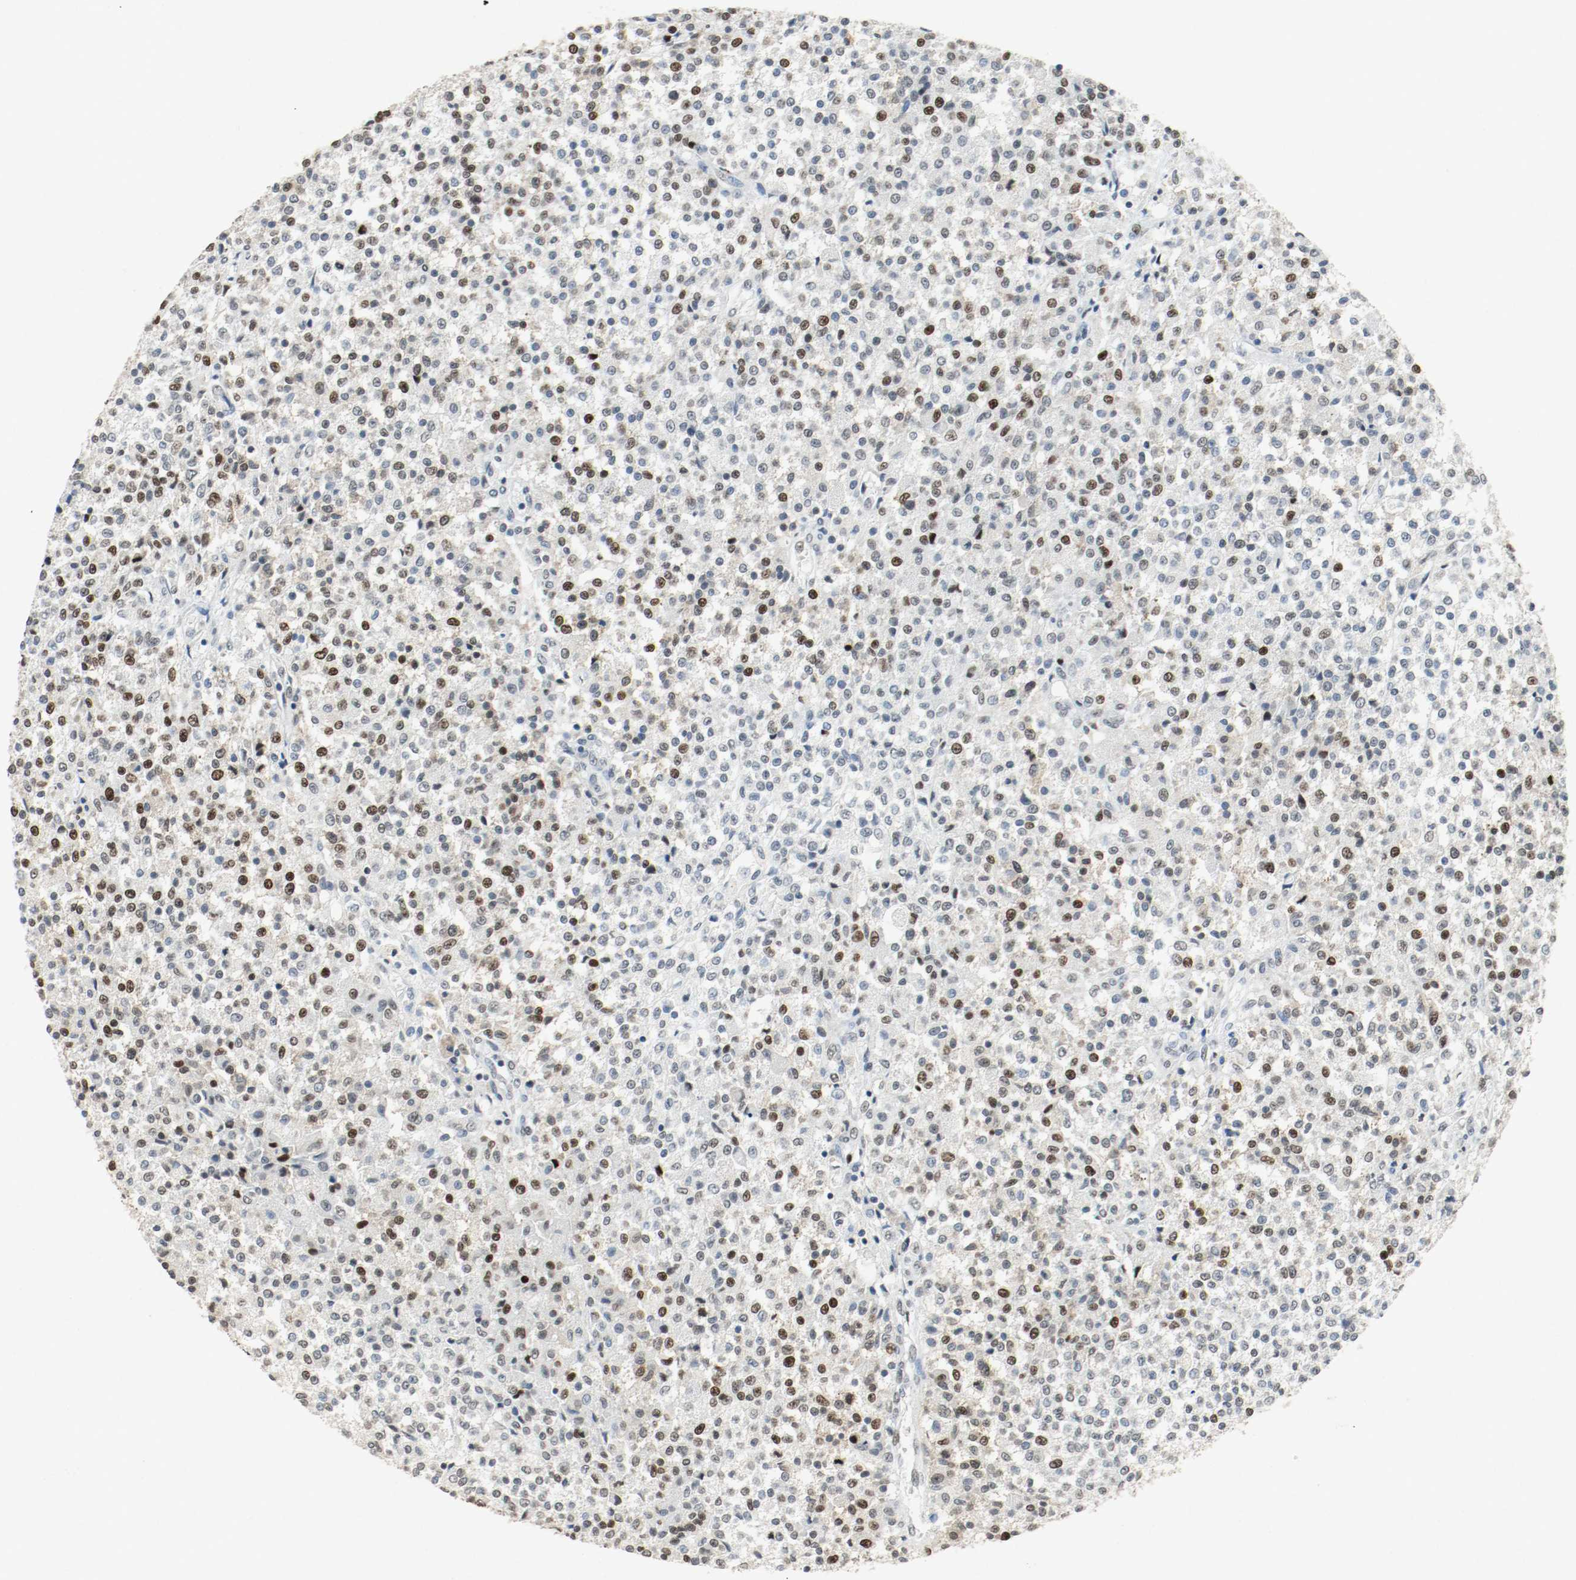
{"staining": {"intensity": "strong", "quantity": "25%-75%", "location": "nuclear"}, "tissue": "testis cancer", "cell_type": "Tumor cells", "image_type": "cancer", "snomed": [{"axis": "morphology", "description": "Seminoma, NOS"}, {"axis": "topography", "description": "Testis"}], "caption": "There is high levels of strong nuclear expression in tumor cells of testis cancer, as demonstrated by immunohistochemical staining (brown color).", "gene": "DNMT1", "patient": {"sex": "male", "age": 59}}